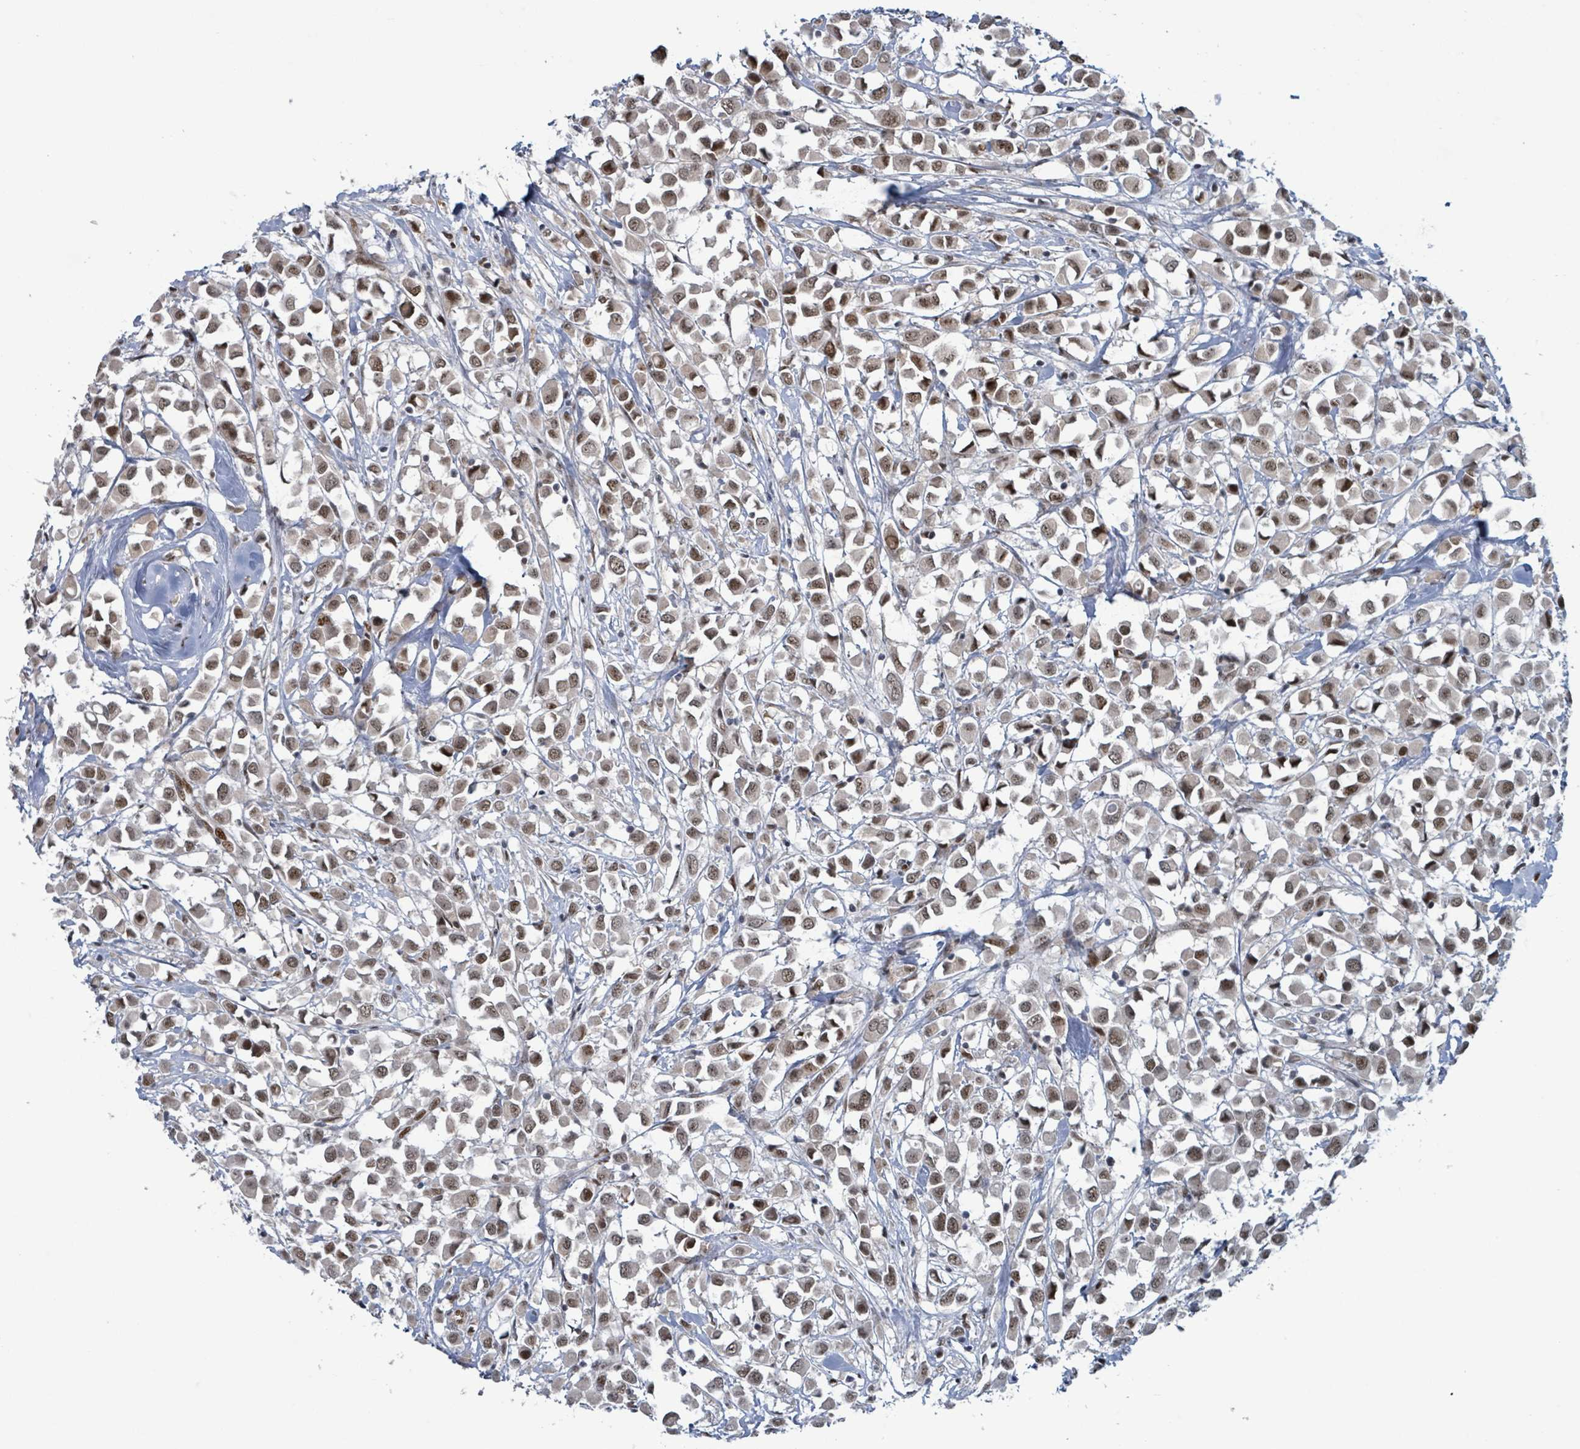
{"staining": {"intensity": "moderate", "quantity": ">75%", "location": "nuclear"}, "tissue": "breast cancer", "cell_type": "Tumor cells", "image_type": "cancer", "snomed": [{"axis": "morphology", "description": "Duct carcinoma"}, {"axis": "topography", "description": "Breast"}], "caption": "A histopathology image of breast intraductal carcinoma stained for a protein displays moderate nuclear brown staining in tumor cells.", "gene": "KLF3", "patient": {"sex": "female", "age": 61}}